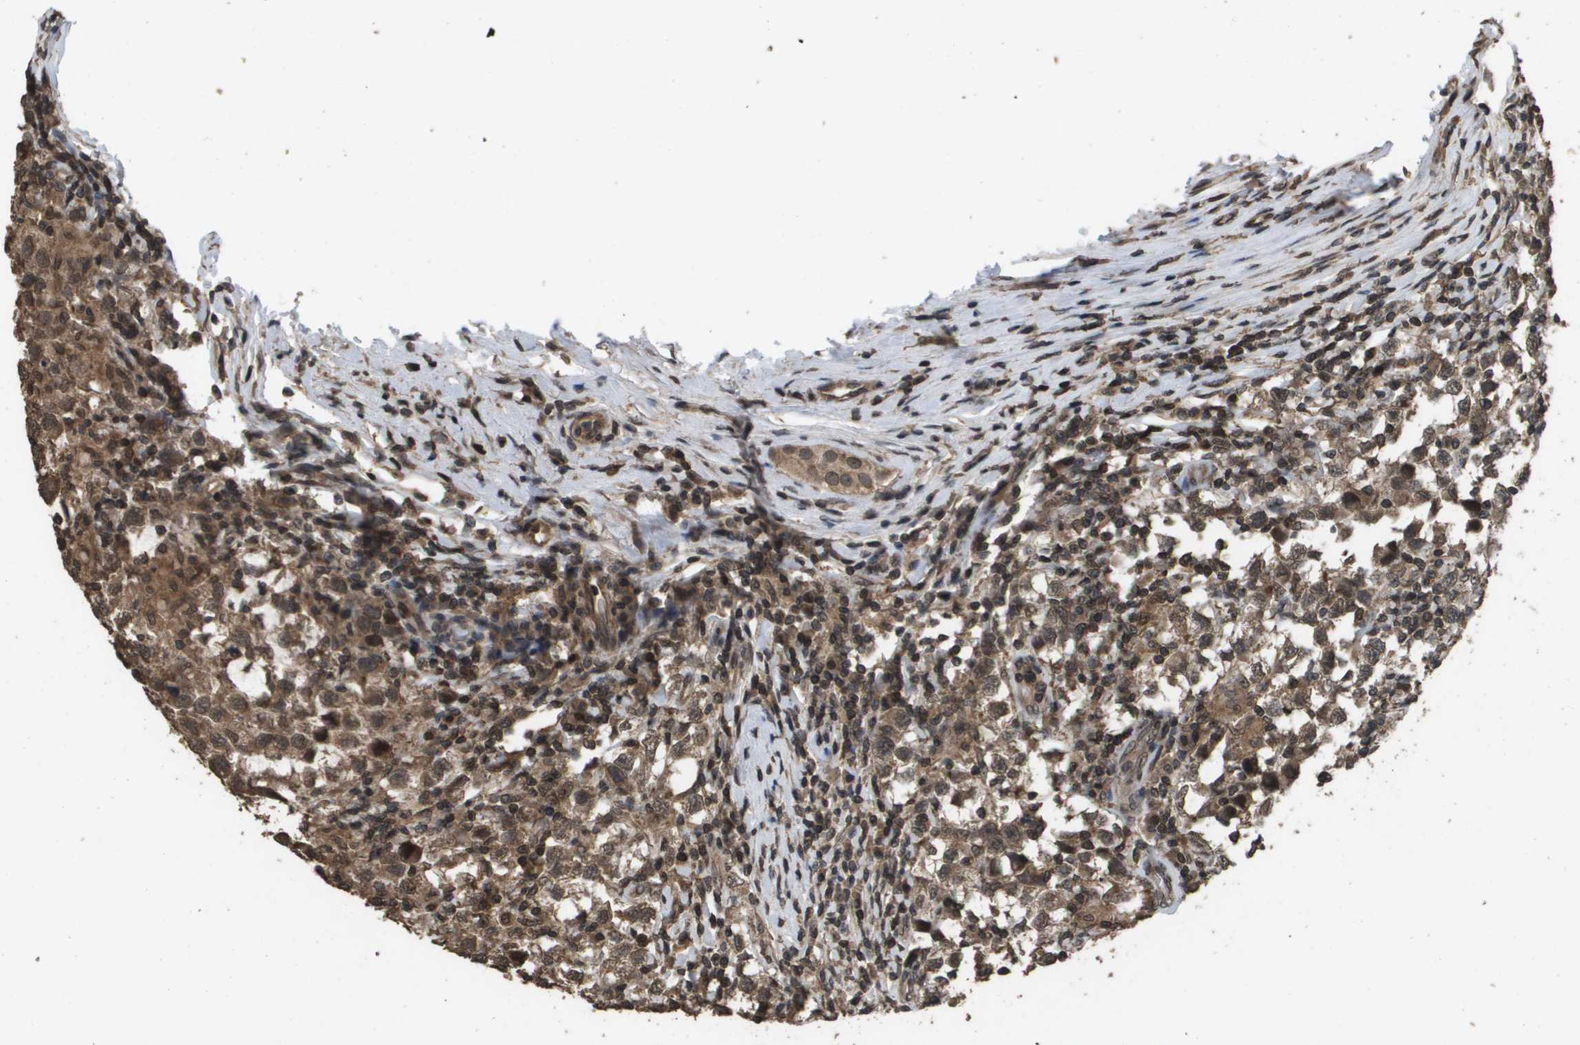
{"staining": {"intensity": "moderate", "quantity": ">75%", "location": "cytoplasmic/membranous,nuclear"}, "tissue": "testis cancer", "cell_type": "Tumor cells", "image_type": "cancer", "snomed": [{"axis": "morphology", "description": "Carcinoma, Embryonal, NOS"}, {"axis": "topography", "description": "Testis"}], "caption": "An image of human embryonal carcinoma (testis) stained for a protein reveals moderate cytoplasmic/membranous and nuclear brown staining in tumor cells.", "gene": "AXIN2", "patient": {"sex": "male", "age": 21}}